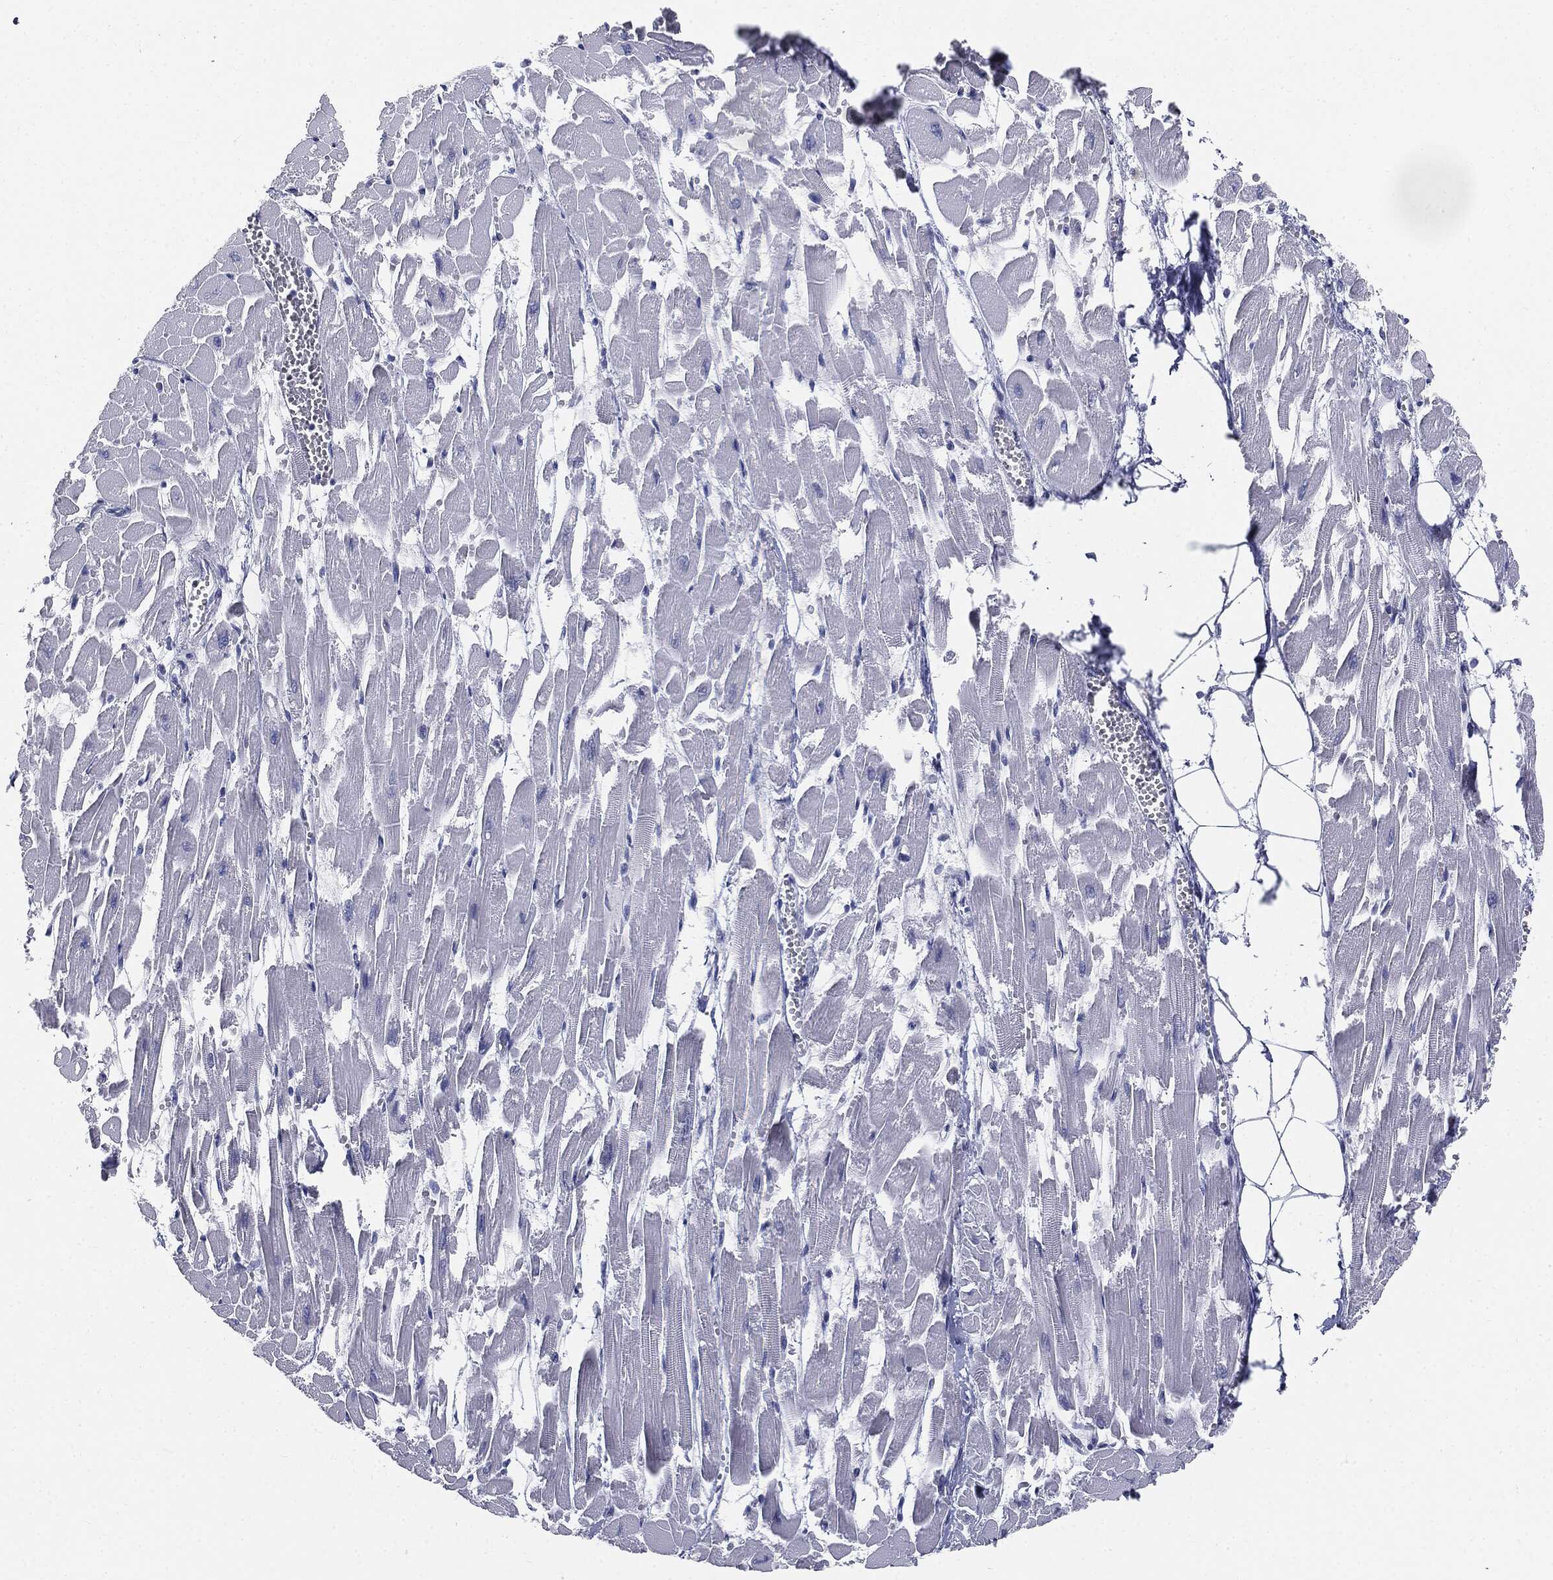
{"staining": {"intensity": "negative", "quantity": "none", "location": "none"}, "tissue": "heart muscle", "cell_type": "Cardiomyocytes", "image_type": "normal", "snomed": [{"axis": "morphology", "description": "Normal tissue, NOS"}, {"axis": "topography", "description": "Heart"}], "caption": "This is an IHC micrograph of normal heart muscle. There is no expression in cardiomyocytes.", "gene": "CUZD1", "patient": {"sex": "female", "age": 52}}